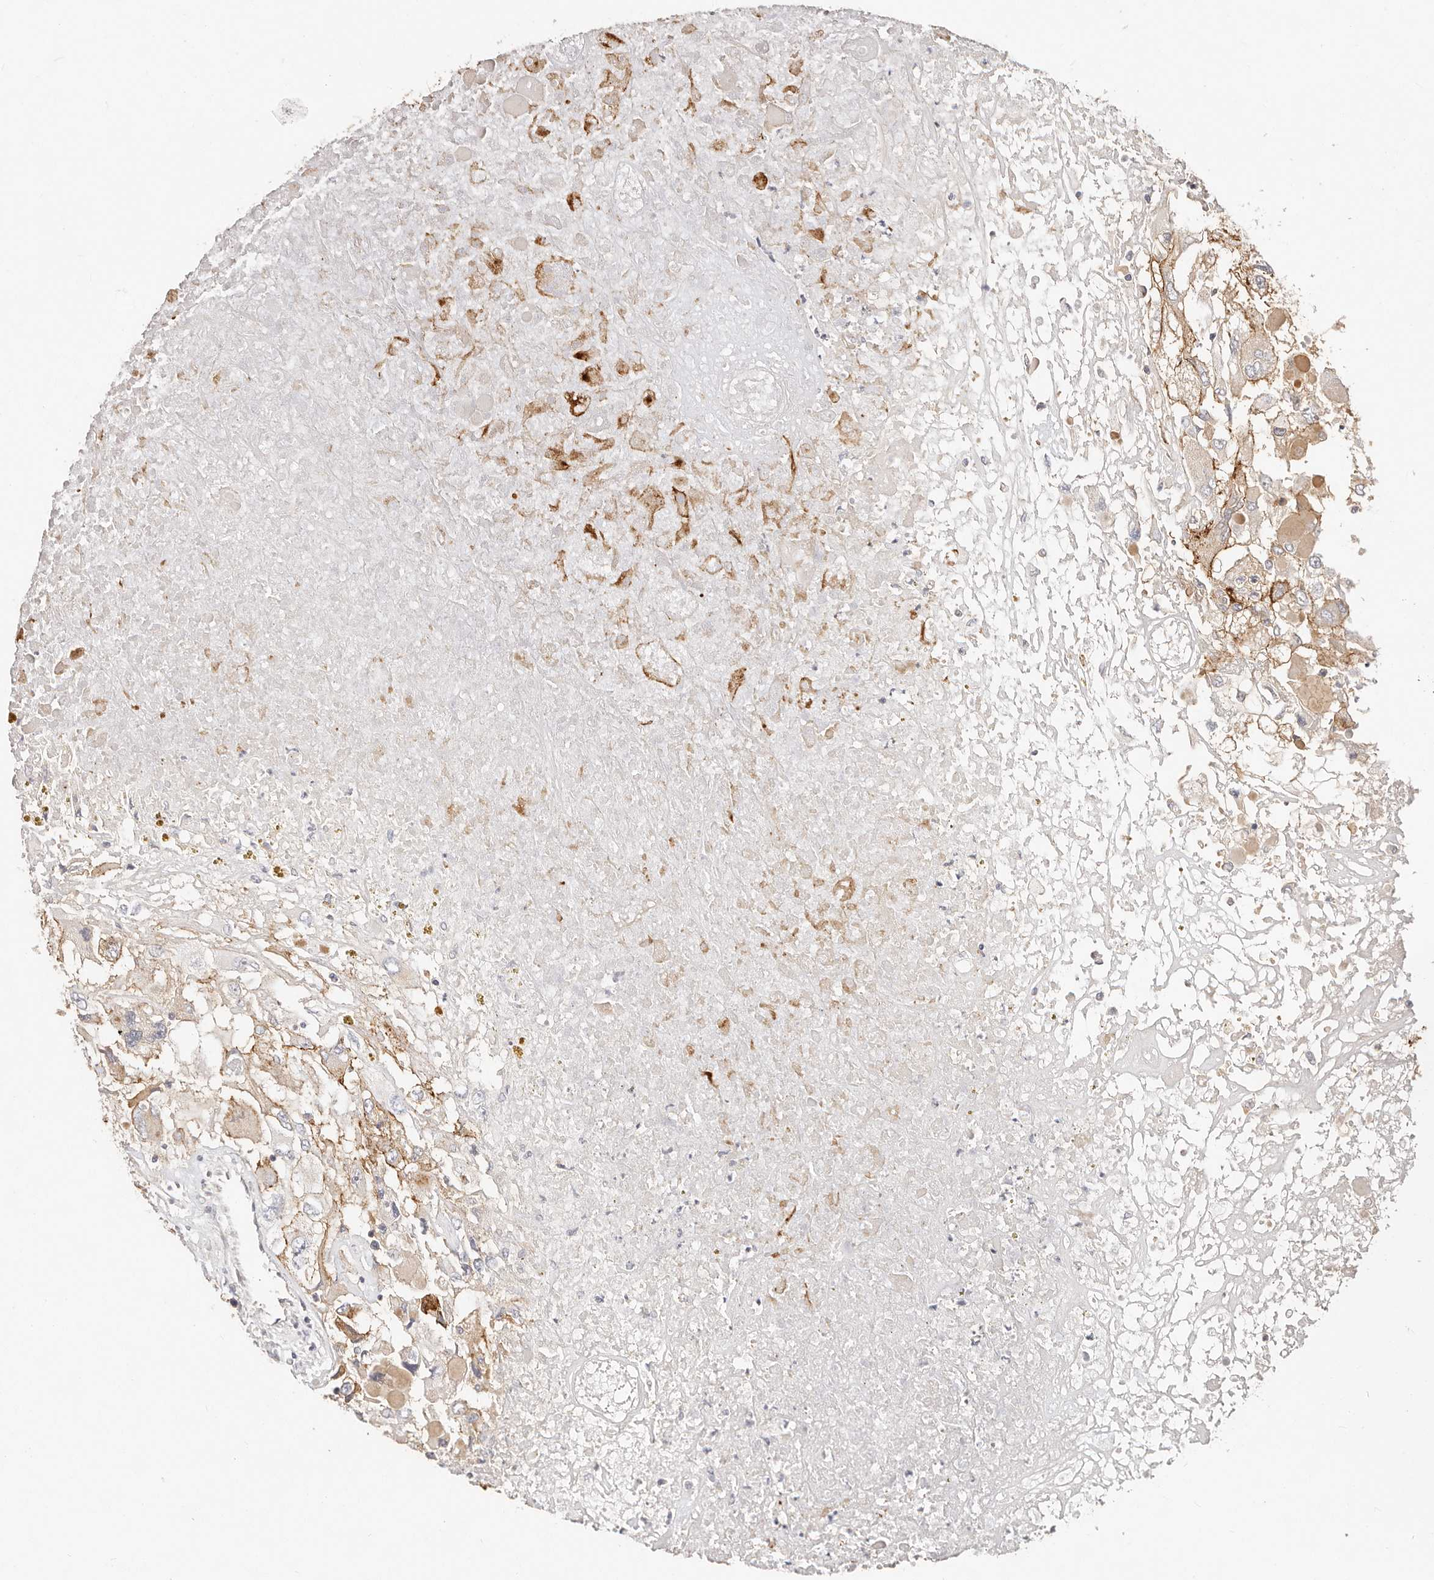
{"staining": {"intensity": "moderate", "quantity": "<25%", "location": "cytoplasmic/membranous"}, "tissue": "renal cancer", "cell_type": "Tumor cells", "image_type": "cancer", "snomed": [{"axis": "morphology", "description": "Adenocarcinoma, NOS"}, {"axis": "topography", "description": "Kidney"}], "caption": "Renal cancer stained with immunohistochemistry (IHC) shows moderate cytoplasmic/membranous positivity in about <25% of tumor cells. (brown staining indicates protein expression, while blue staining denotes nuclei).", "gene": "CXADR", "patient": {"sex": "female", "age": 52}}